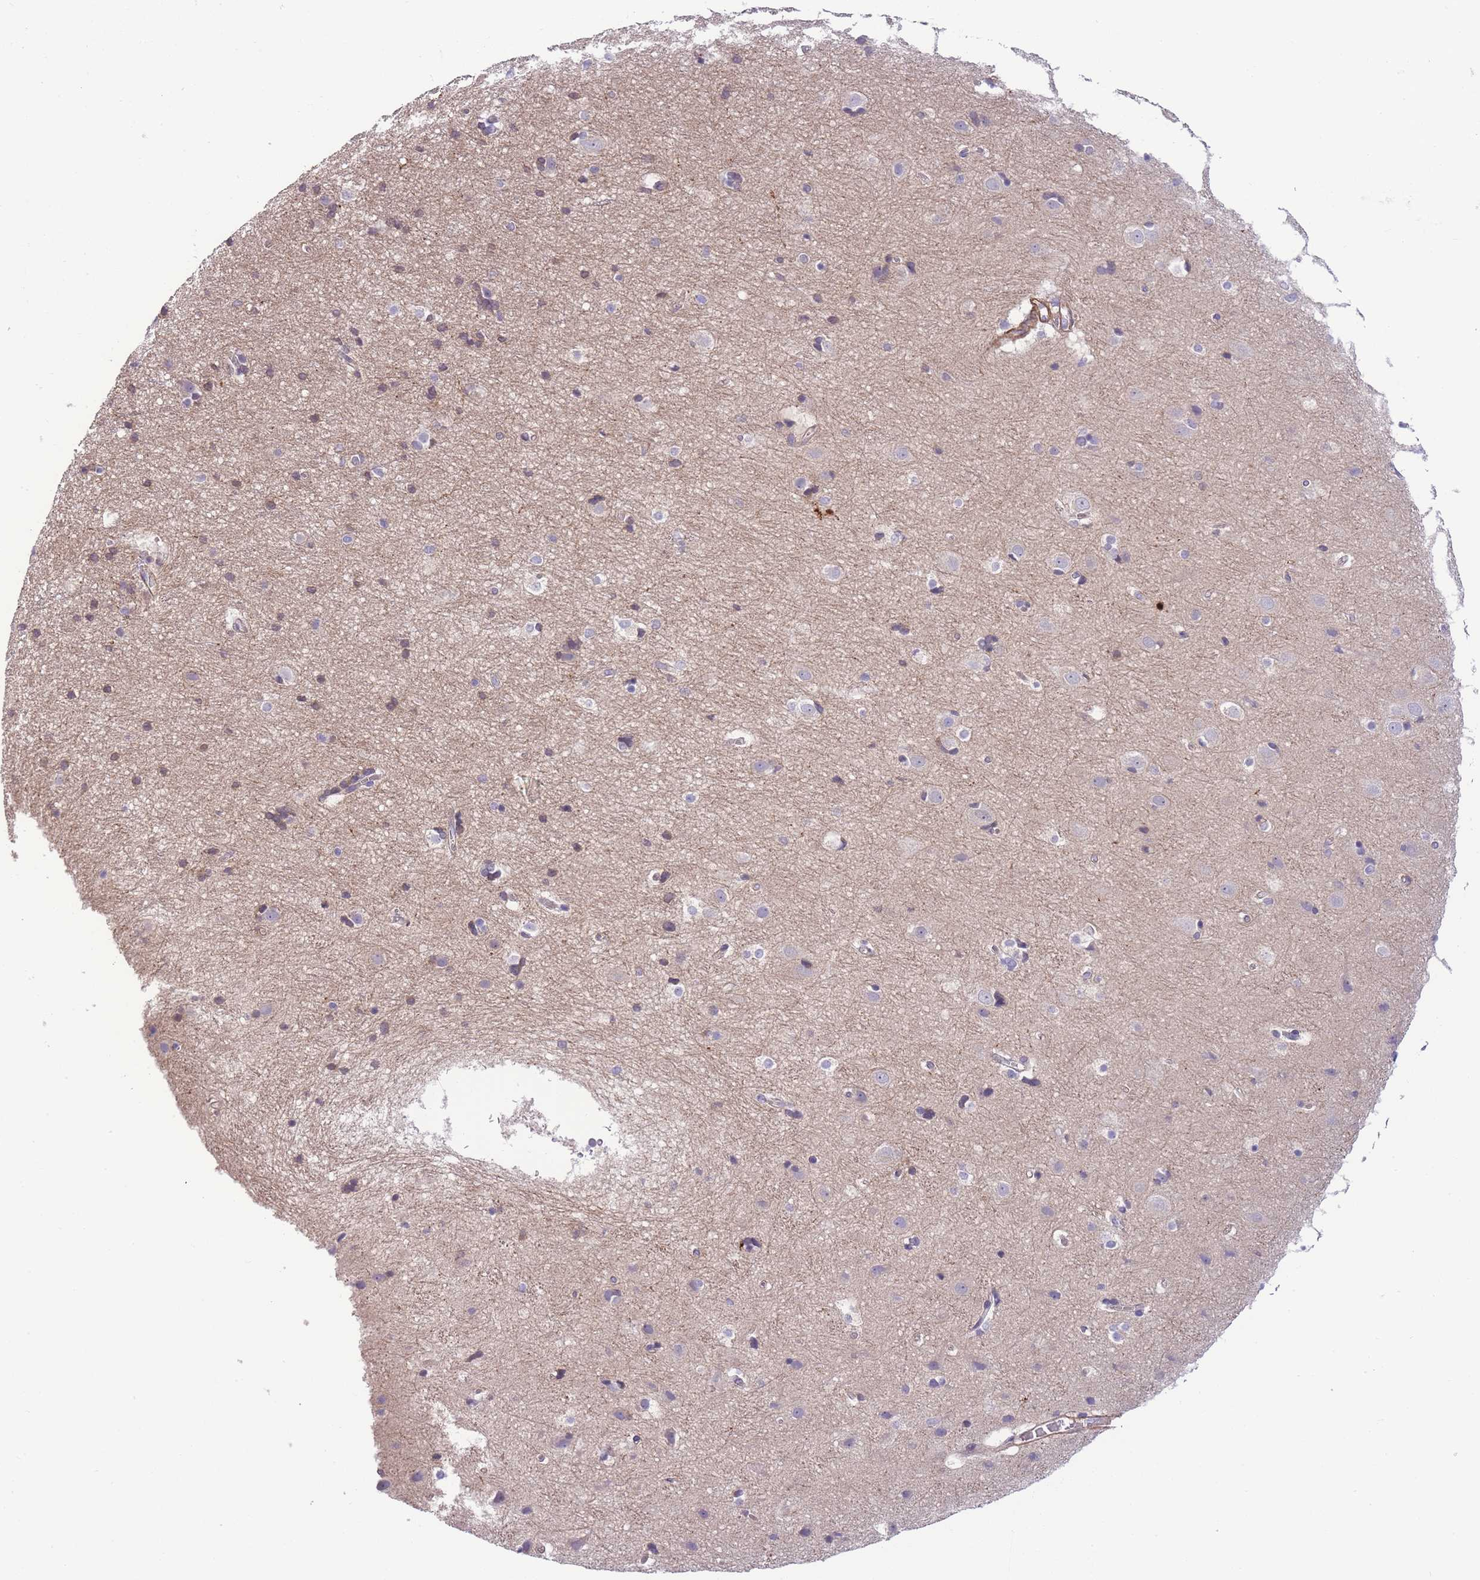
{"staining": {"intensity": "moderate", "quantity": "<25%", "location": "cytoplasmic/membranous"}, "tissue": "cerebral cortex", "cell_type": "Endothelial cells", "image_type": "normal", "snomed": [{"axis": "morphology", "description": "Normal tissue, NOS"}, {"axis": "topography", "description": "Cerebral cortex"}], "caption": "A low amount of moderate cytoplasmic/membranous positivity is seen in about <25% of endothelial cells in benign cerebral cortex. The protein is shown in brown color, while the nuclei are stained blue.", "gene": "FAM124A", "patient": {"sex": "male", "age": 54}}